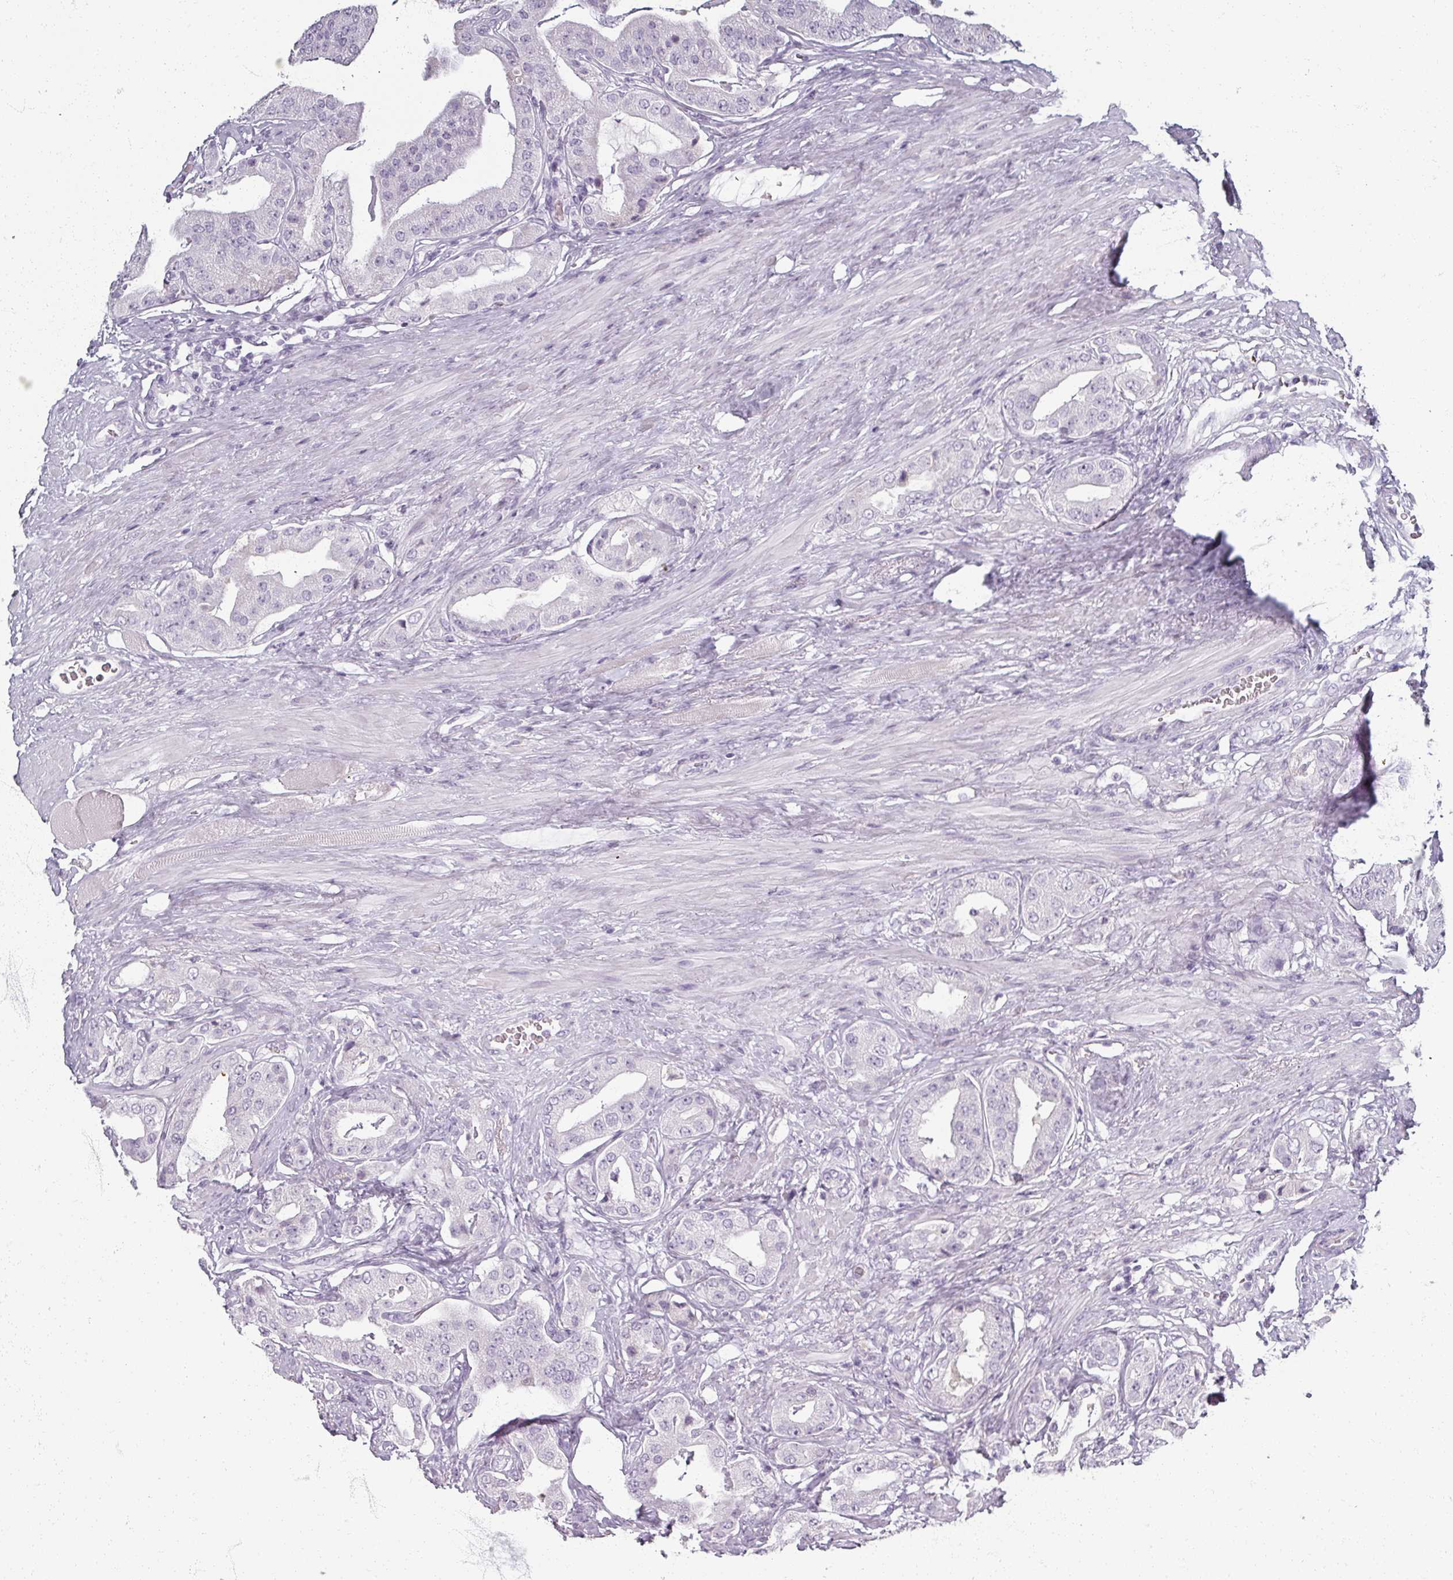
{"staining": {"intensity": "negative", "quantity": "none", "location": "none"}, "tissue": "prostate cancer", "cell_type": "Tumor cells", "image_type": "cancer", "snomed": [{"axis": "morphology", "description": "Adenocarcinoma, High grade"}, {"axis": "topography", "description": "Prostate"}], "caption": "Immunohistochemical staining of human high-grade adenocarcinoma (prostate) exhibits no significant positivity in tumor cells.", "gene": "REG3G", "patient": {"sex": "male", "age": 63}}